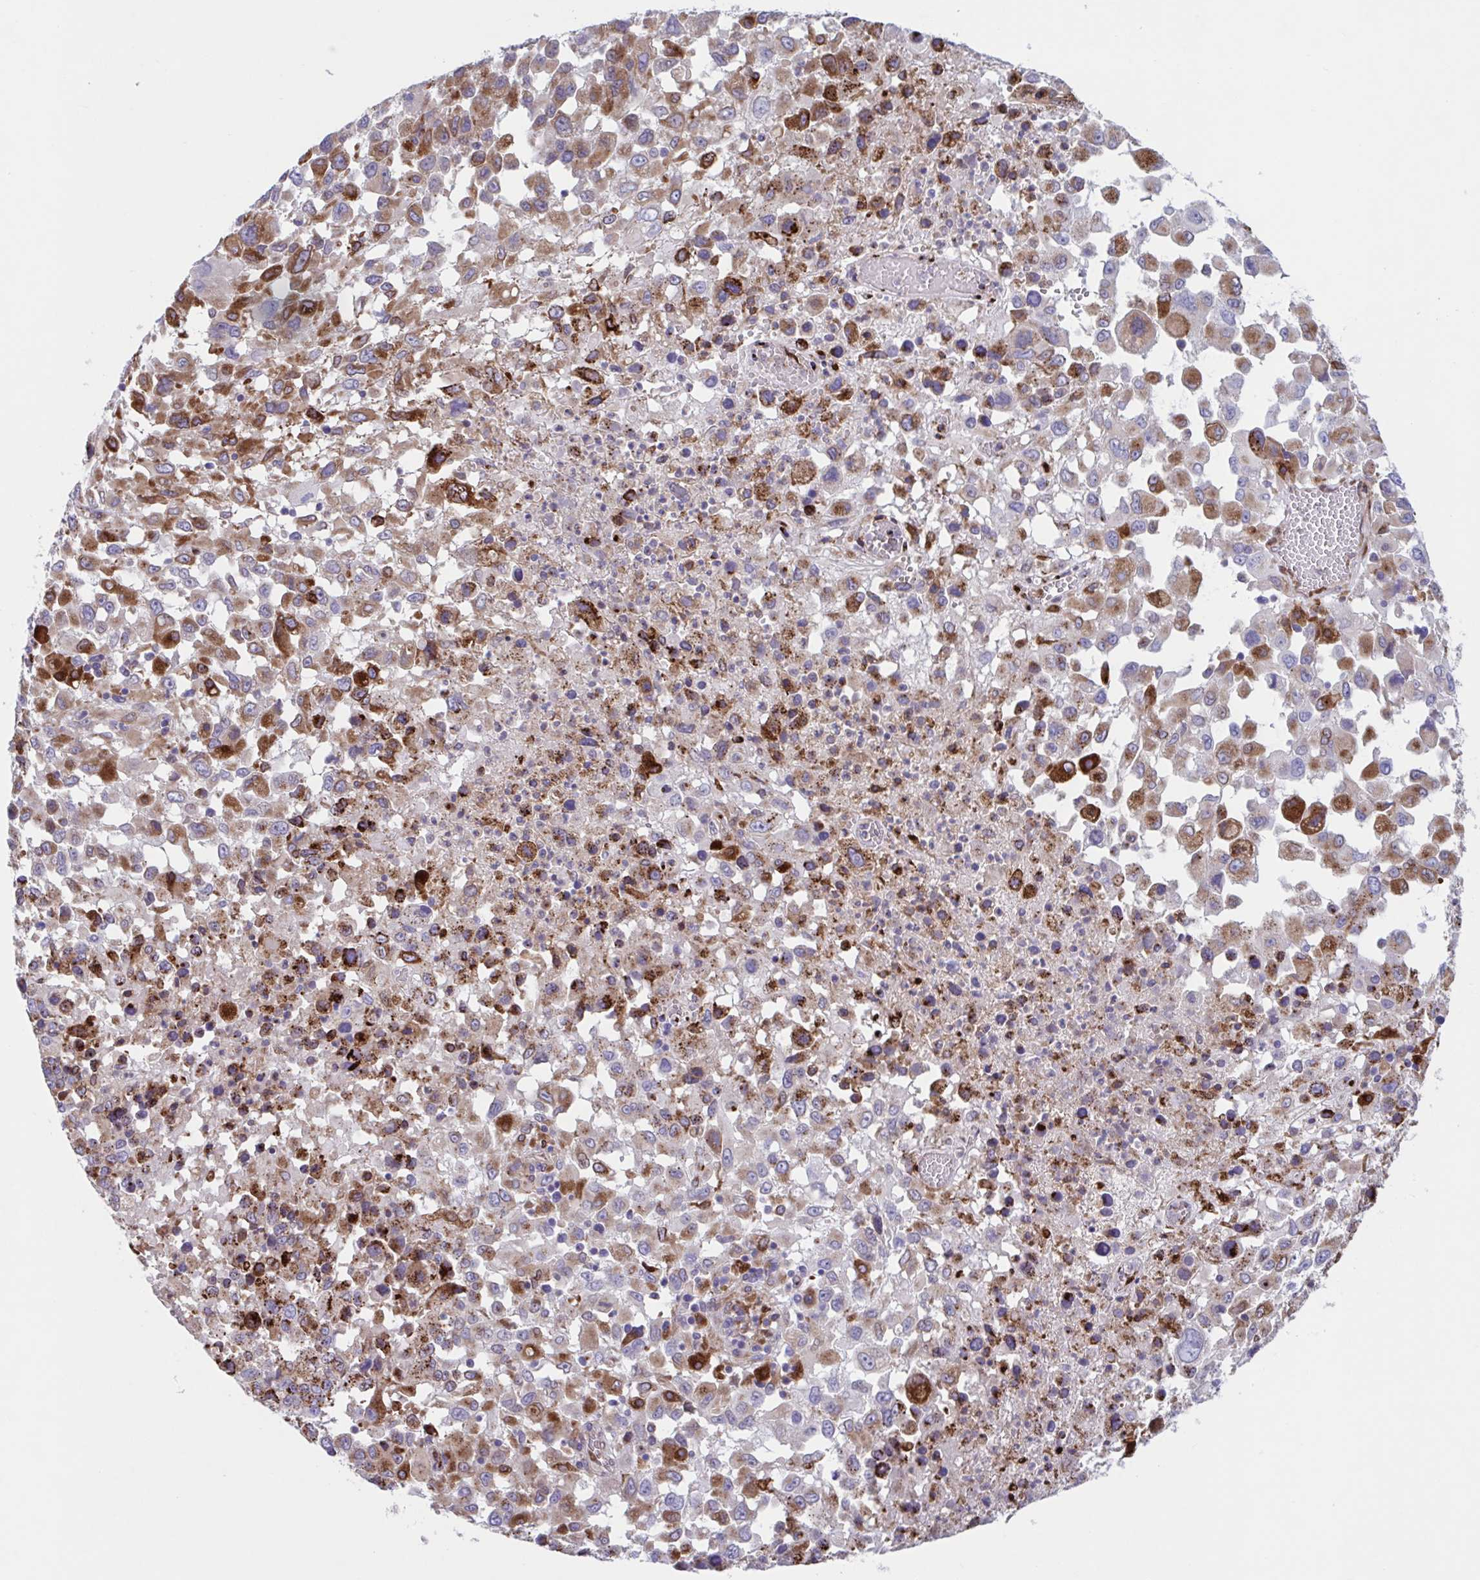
{"staining": {"intensity": "moderate", "quantity": ">75%", "location": "cytoplasmic/membranous"}, "tissue": "melanoma", "cell_type": "Tumor cells", "image_type": "cancer", "snomed": [{"axis": "morphology", "description": "Malignant melanoma, Metastatic site"}, {"axis": "topography", "description": "Soft tissue"}], "caption": "A photomicrograph of malignant melanoma (metastatic site) stained for a protein reveals moderate cytoplasmic/membranous brown staining in tumor cells.", "gene": "RFK", "patient": {"sex": "male", "age": 50}}